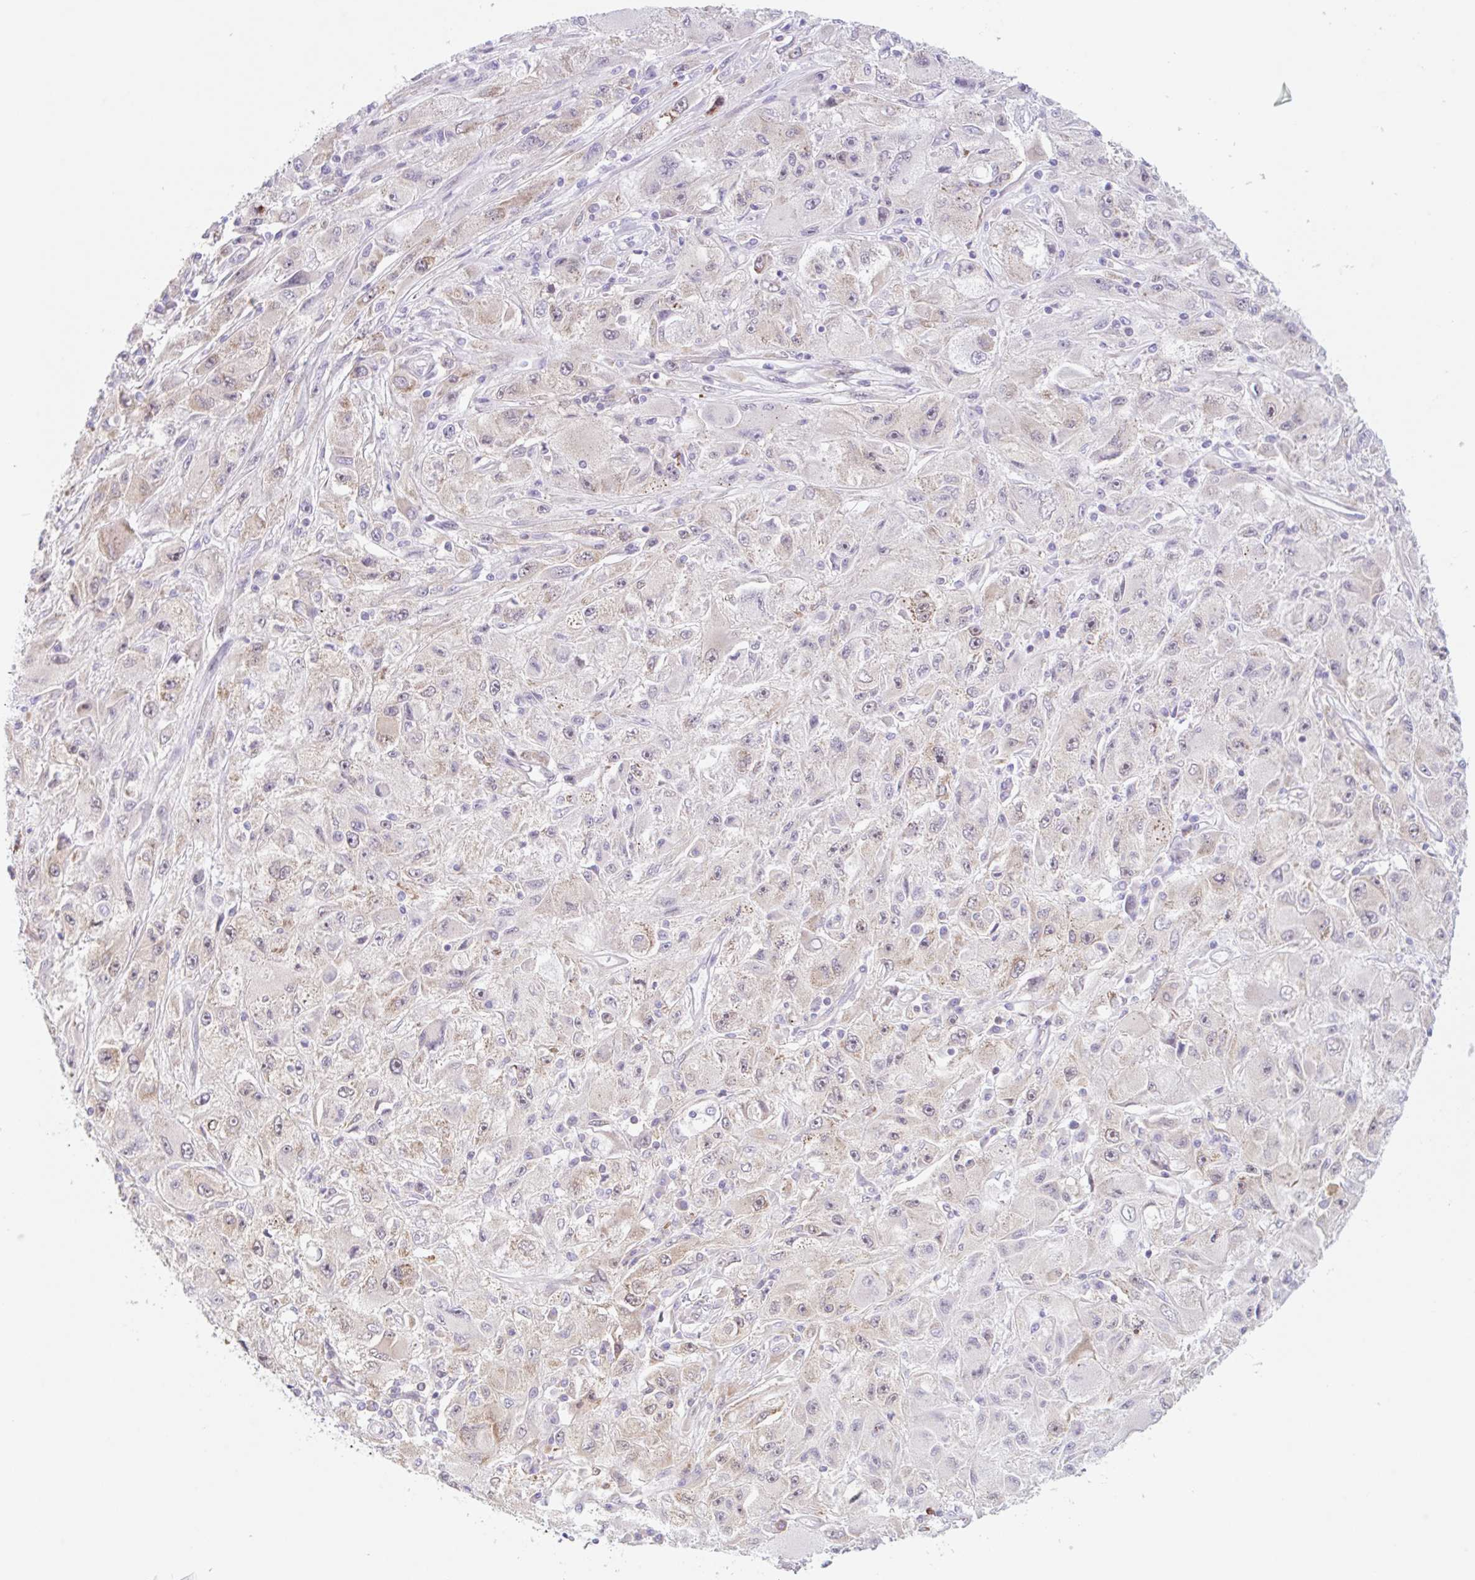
{"staining": {"intensity": "weak", "quantity": "<25%", "location": "cytoplasmic/membranous"}, "tissue": "melanoma", "cell_type": "Tumor cells", "image_type": "cancer", "snomed": [{"axis": "morphology", "description": "Malignant melanoma, Metastatic site"}, {"axis": "topography", "description": "Skin"}], "caption": "Histopathology image shows no protein positivity in tumor cells of malignant melanoma (metastatic site) tissue.", "gene": "TBPL2", "patient": {"sex": "male", "age": 53}}